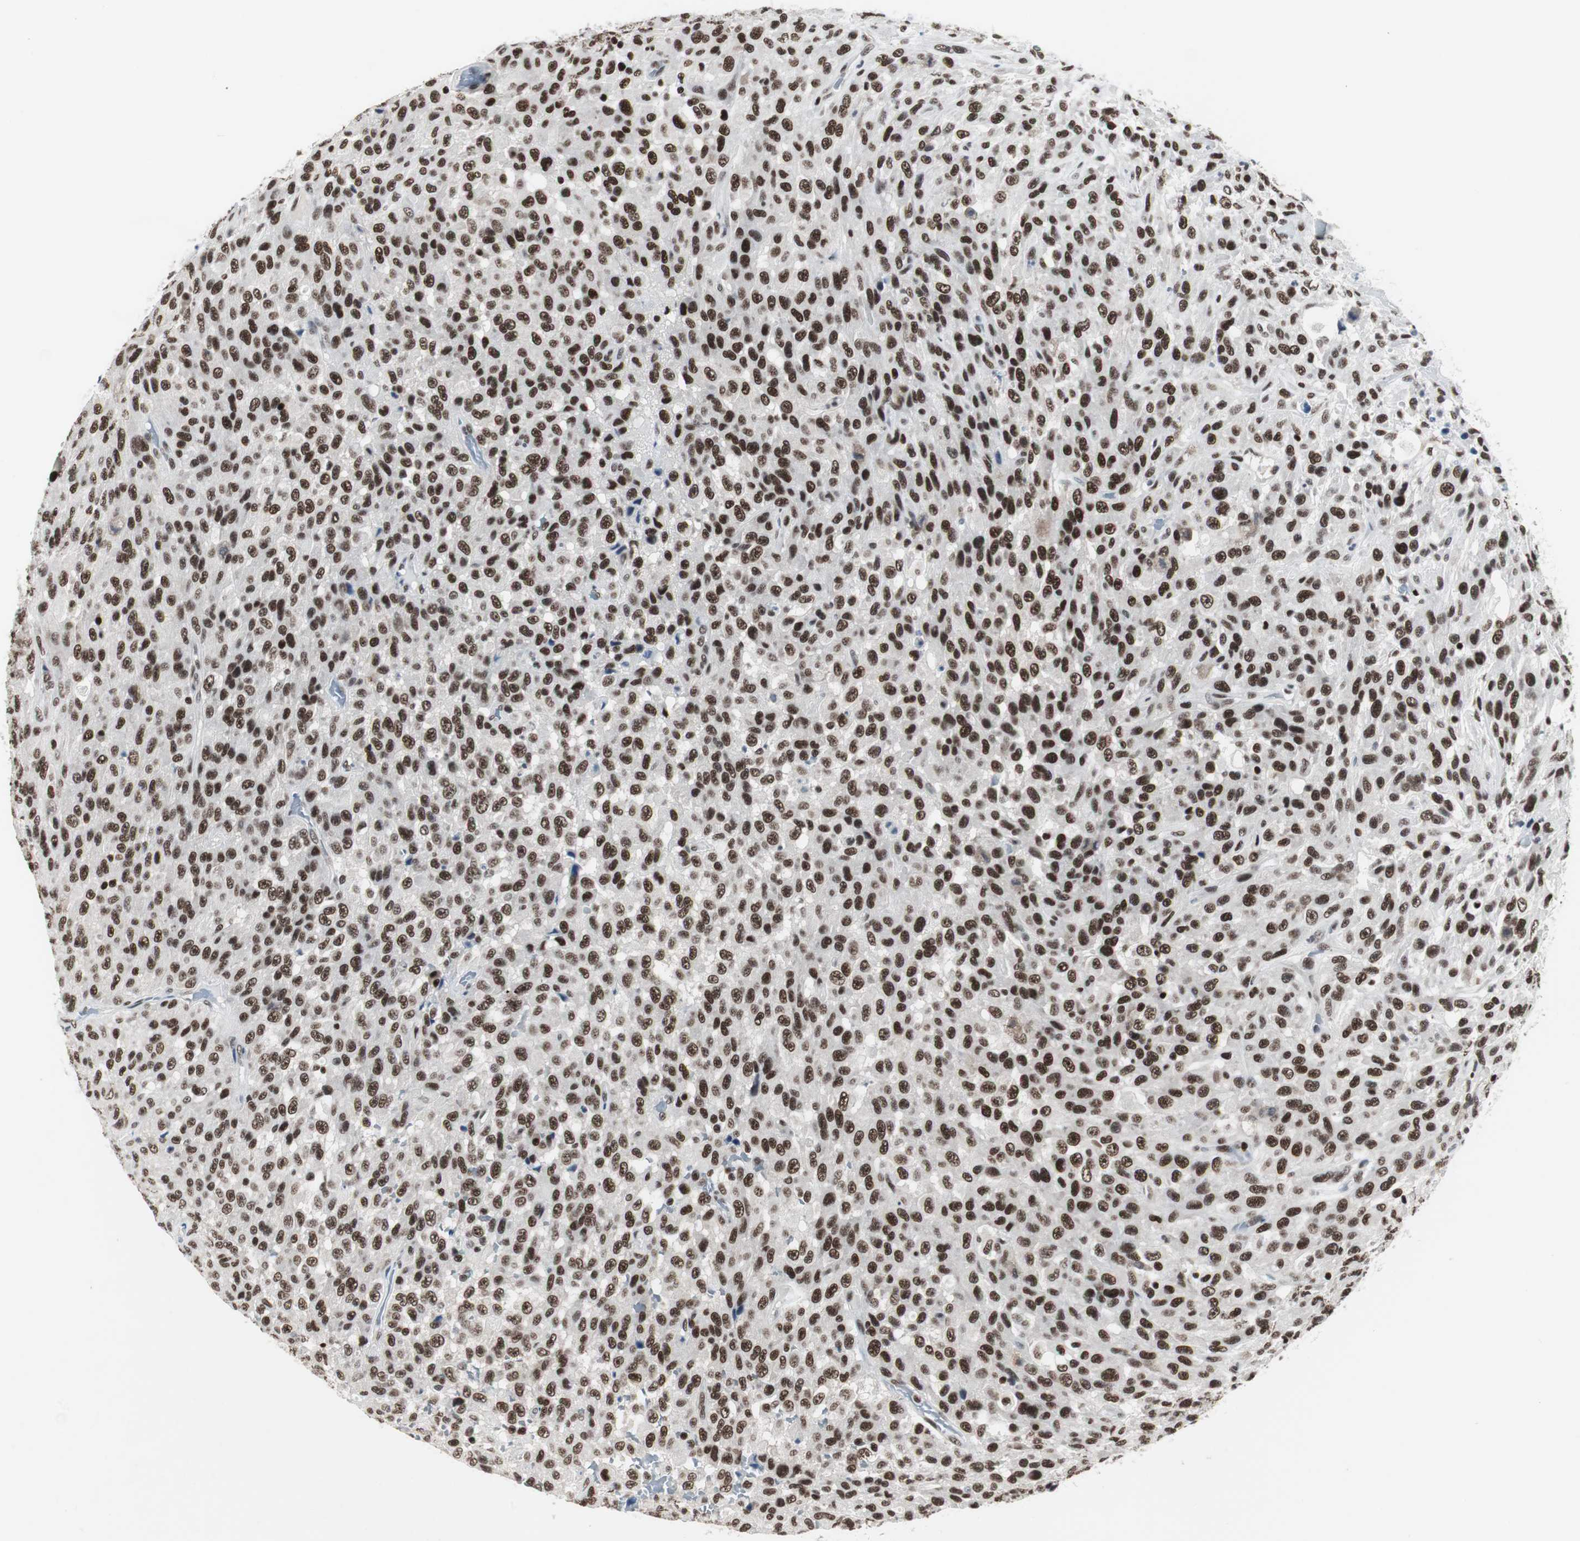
{"staining": {"intensity": "strong", "quantity": ">75%", "location": "nuclear"}, "tissue": "urothelial cancer", "cell_type": "Tumor cells", "image_type": "cancer", "snomed": [{"axis": "morphology", "description": "Urothelial carcinoma, High grade"}, {"axis": "topography", "description": "Urinary bladder"}], "caption": "IHC of urothelial carcinoma (high-grade) shows high levels of strong nuclear staining in about >75% of tumor cells.", "gene": "RAD9A", "patient": {"sex": "male", "age": 66}}